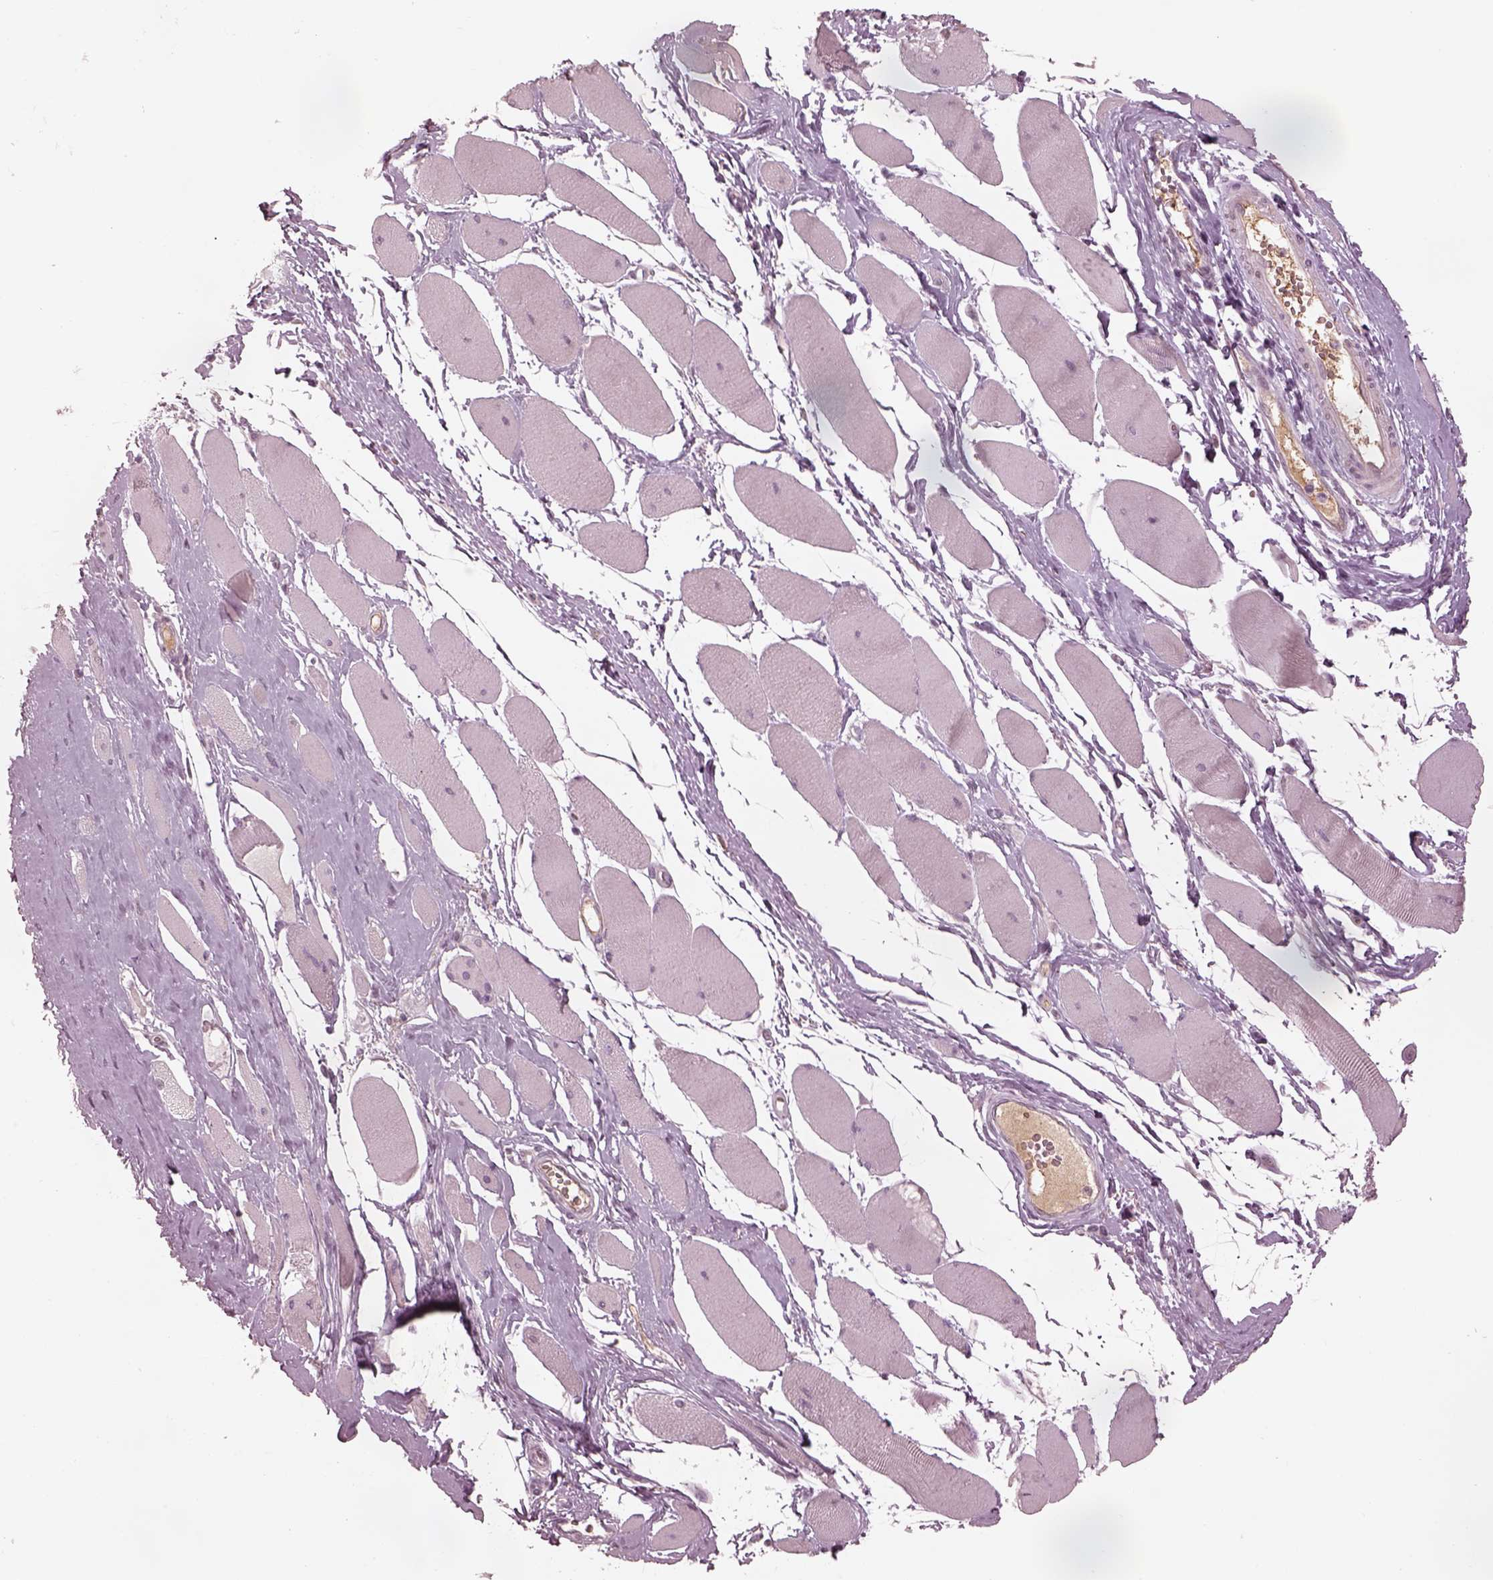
{"staining": {"intensity": "negative", "quantity": "none", "location": "none"}, "tissue": "skeletal muscle", "cell_type": "Myocytes", "image_type": "normal", "snomed": [{"axis": "morphology", "description": "Normal tissue, NOS"}, {"axis": "topography", "description": "Skeletal muscle"}], "caption": "The image shows no significant positivity in myocytes of skeletal muscle.", "gene": "KCNA2", "patient": {"sex": "female", "age": 75}}